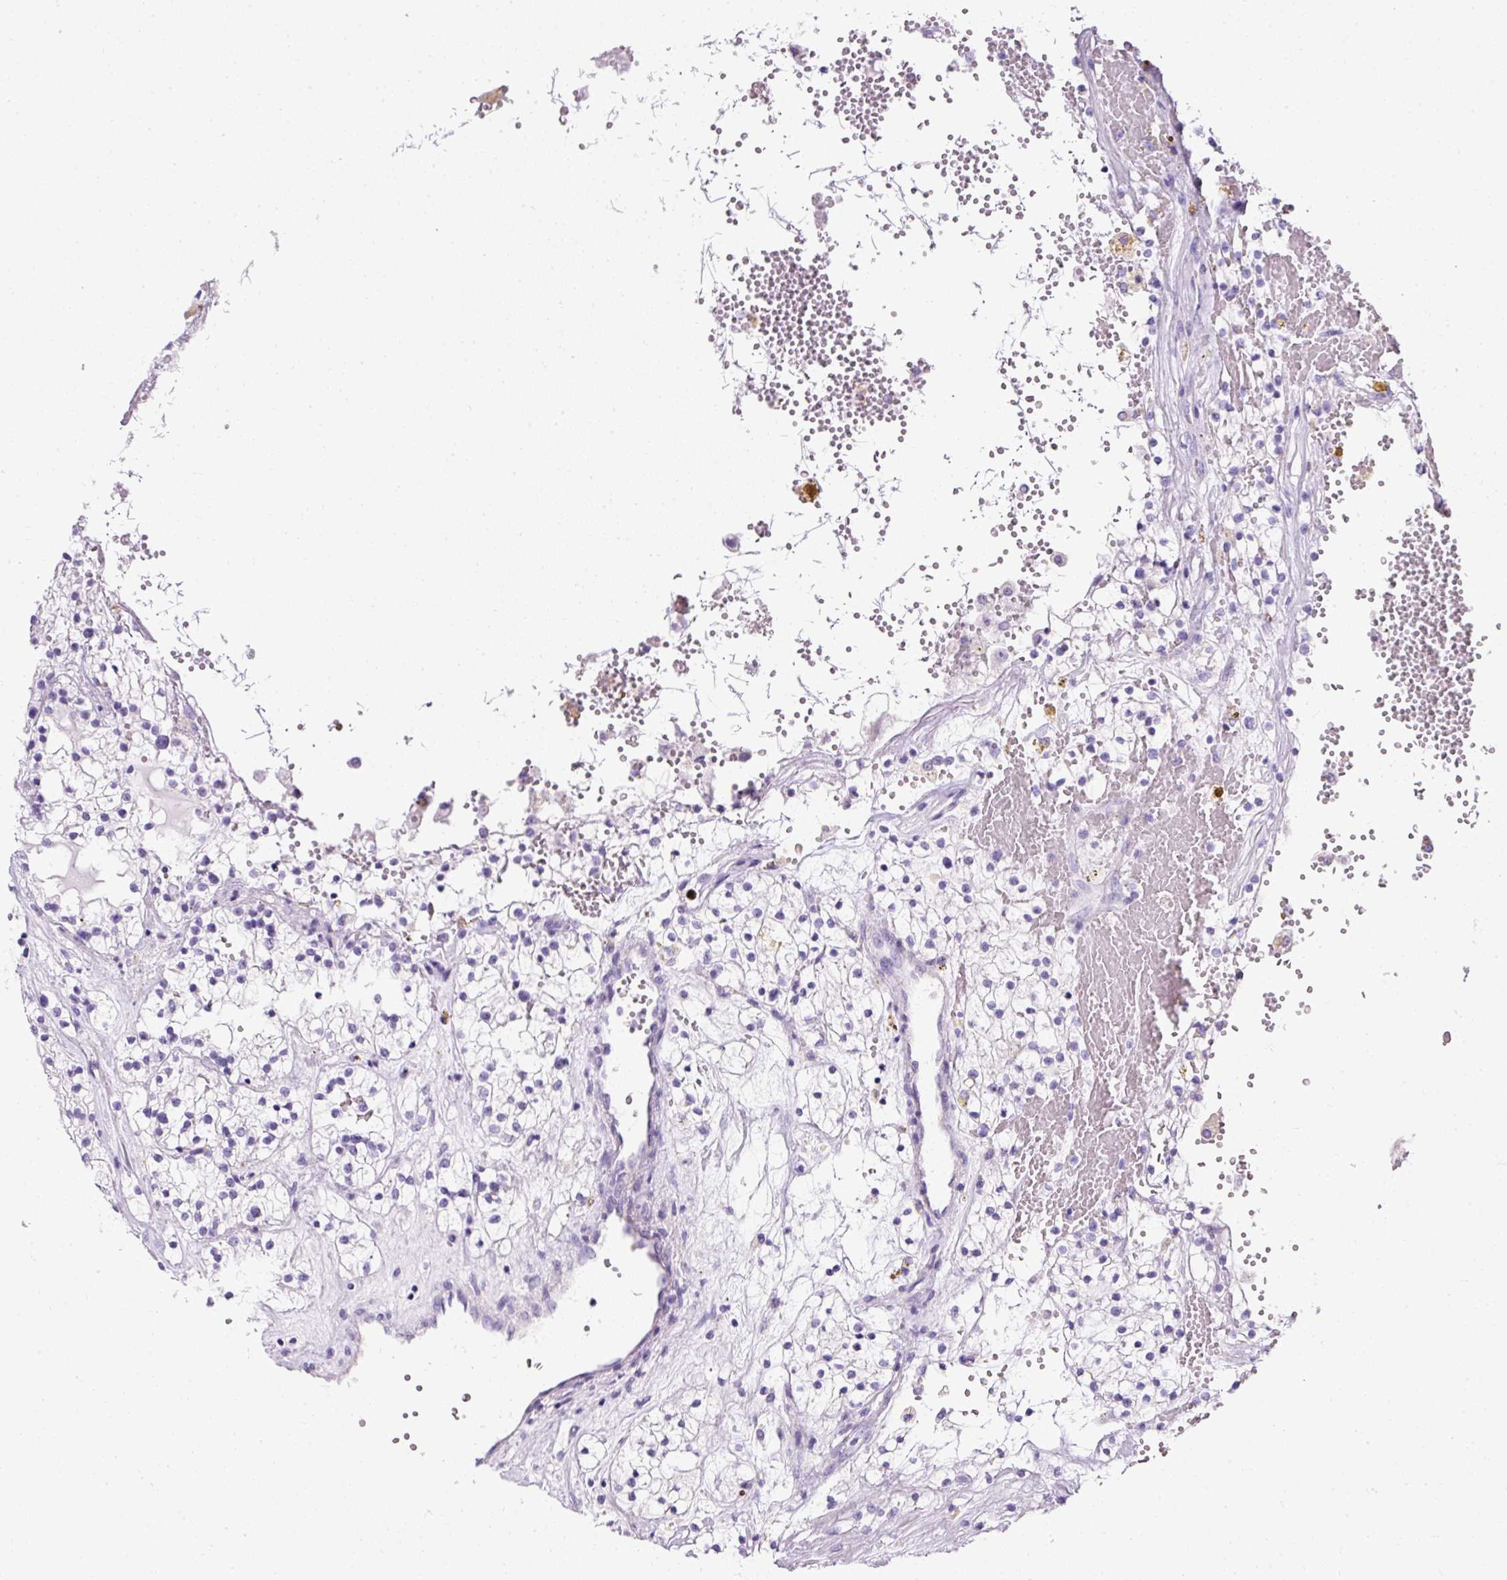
{"staining": {"intensity": "negative", "quantity": "none", "location": "none"}, "tissue": "renal cancer", "cell_type": "Tumor cells", "image_type": "cancer", "snomed": [{"axis": "morphology", "description": "Normal tissue, NOS"}, {"axis": "morphology", "description": "Adenocarcinoma, NOS"}, {"axis": "topography", "description": "Kidney"}], "caption": "Histopathology image shows no significant protein expression in tumor cells of renal cancer (adenocarcinoma). Brightfield microscopy of IHC stained with DAB (3,3'-diaminobenzidine) (brown) and hematoxylin (blue), captured at high magnification.", "gene": "C2CD4C", "patient": {"sex": "male", "age": 68}}